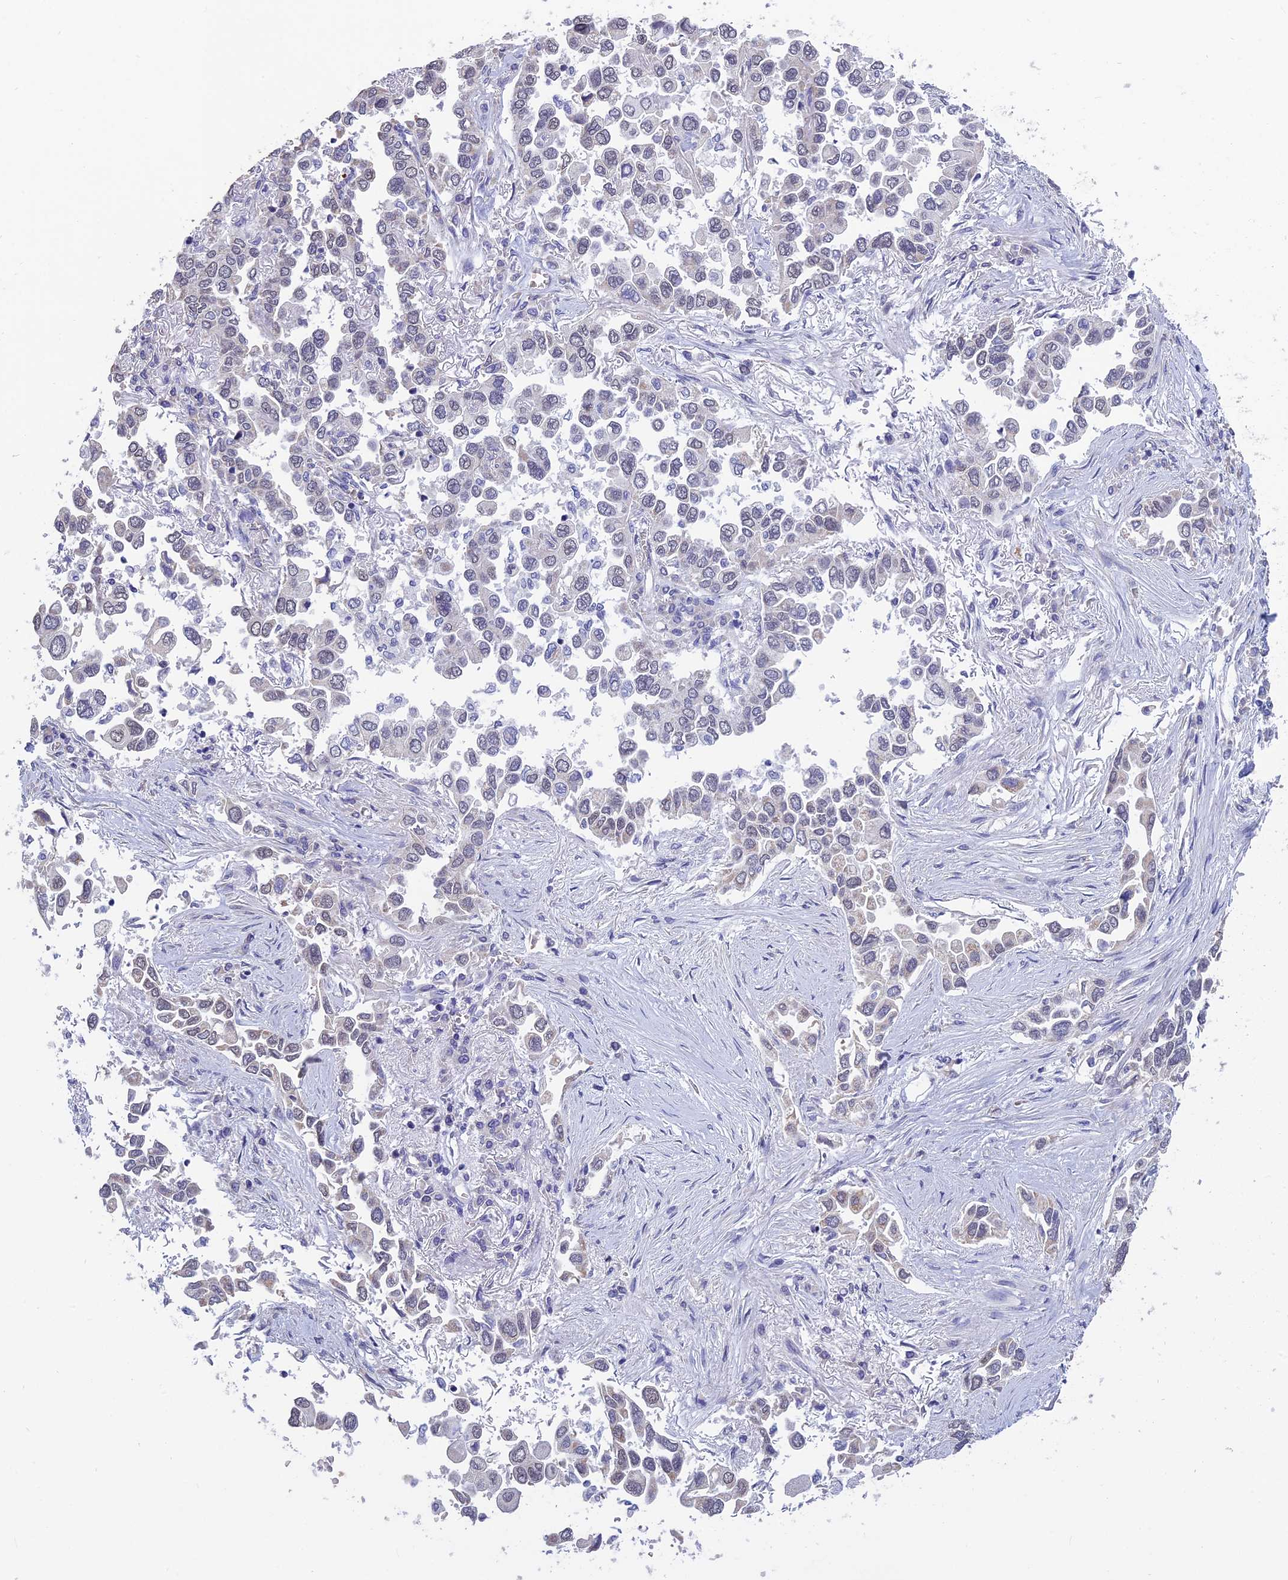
{"staining": {"intensity": "negative", "quantity": "none", "location": "none"}, "tissue": "lung cancer", "cell_type": "Tumor cells", "image_type": "cancer", "snomed": [{"axis": "morphology", "description": "Adenocarcinoma, NOS"}, {"axis": "topography", "description": "Lung"}], "caption": "IHC photomicrograph of neoplastic tissue: lung adenocarcinoma stained with DAB (3,3'-diaminobenzidine) displays no significant protein expression in tumor cells.", "gene": "KNOP1", "patient": {"sex": "female", "age": 76}}